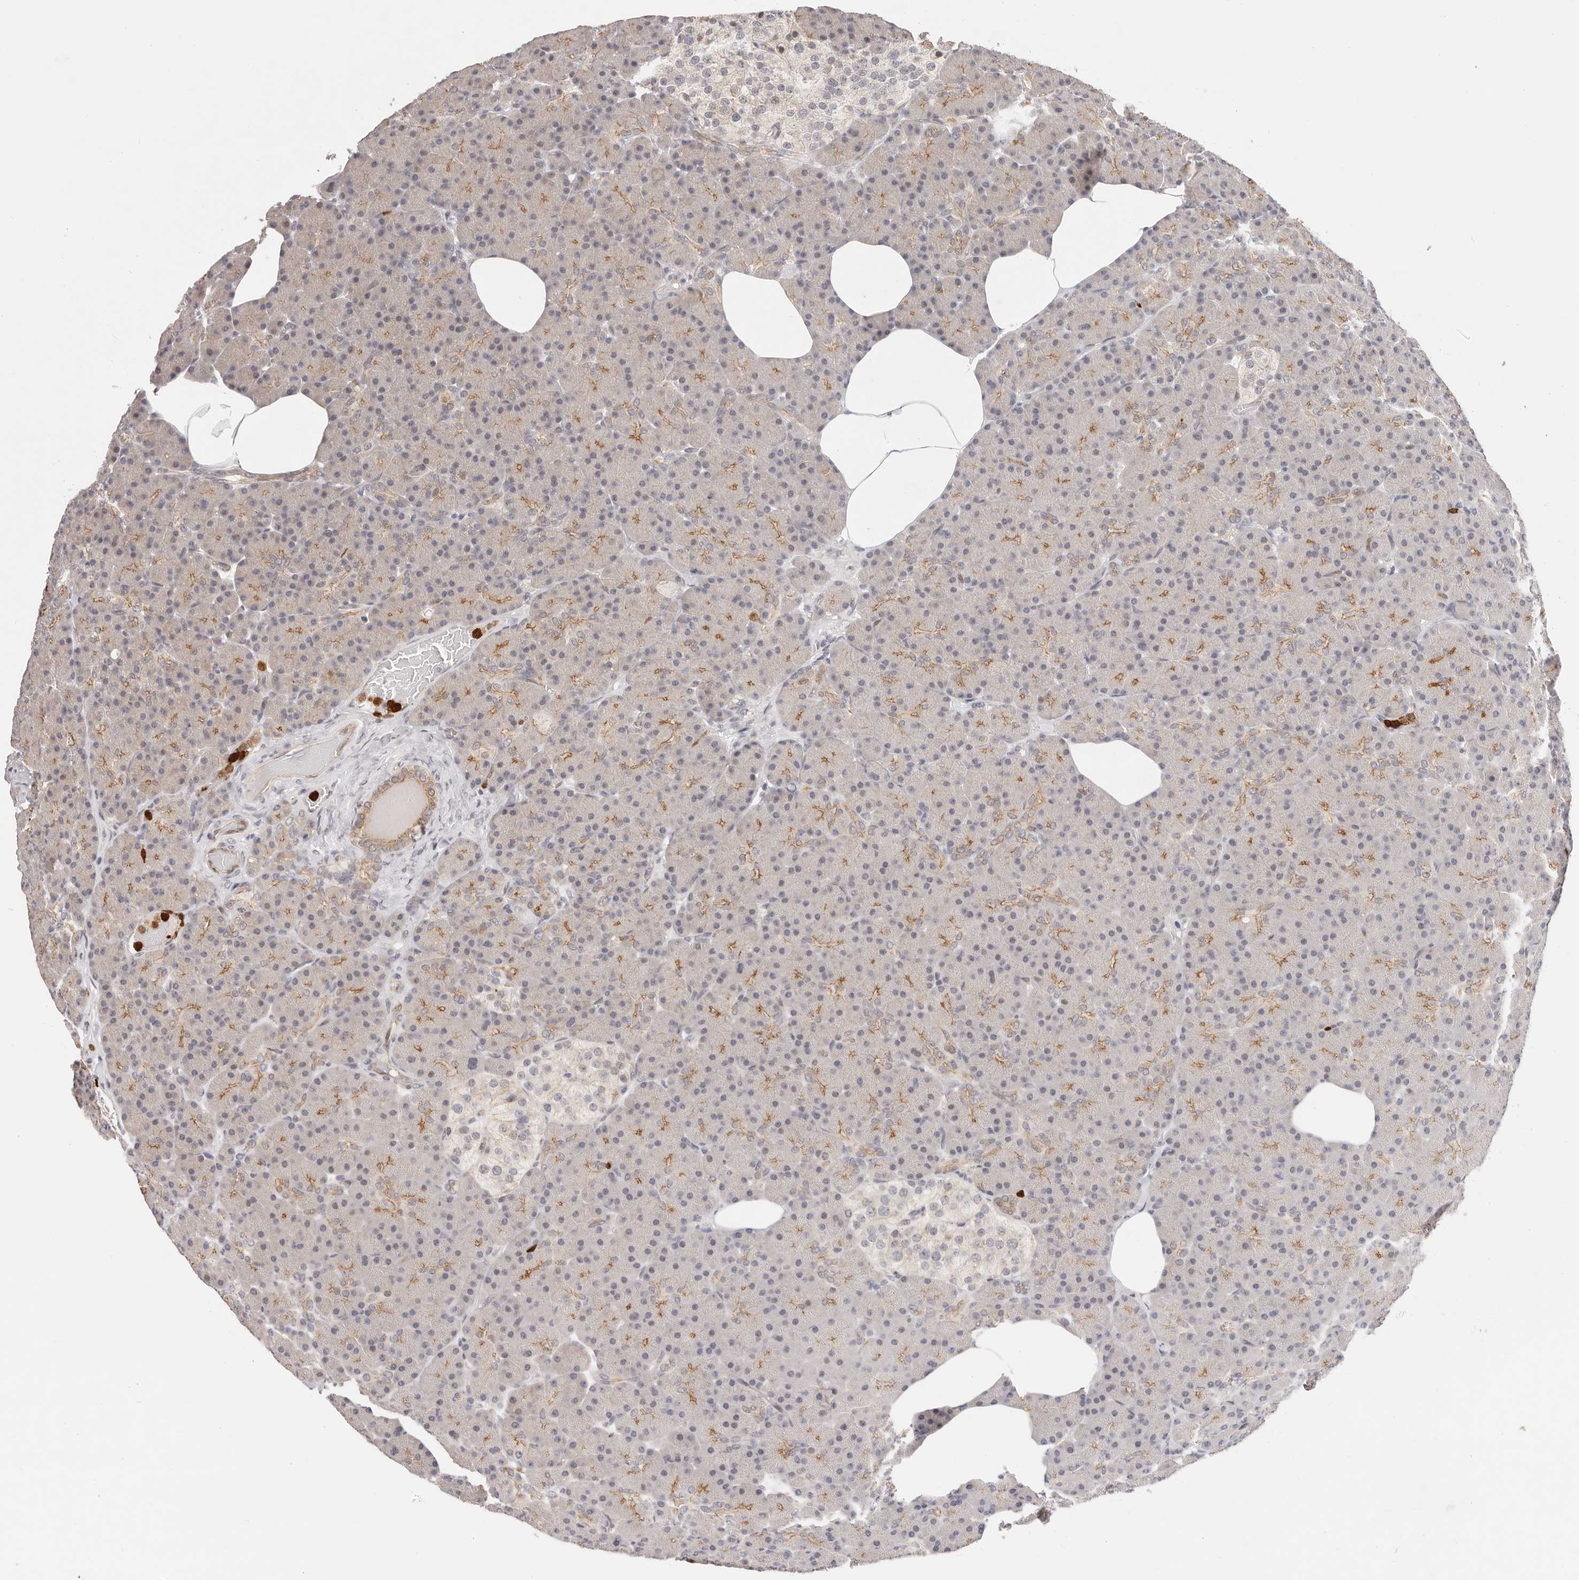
{"staining": {"intensity": "moderate", "quantity": "25%-75%", "location": "cytoplasmic/membranous"}, "tissue": "pancreas", "cell_type": "Exocrine glandular cells", "image_type": "normal", "snomed": [{"axis": "morphology", "description": "Normal tissue, NOS"}, {"axis": "topography", "description": "Pancreas"}], "caption": "Pancreas stained with IHC reveals moderate cytoplasmic/membranous positivity in about 25%-75% of exocrine glandular cells. (DAB = brown stain, brightfield microscopy at high magnification).", "gene": "AFDN", "patient": {"sex": "female", "age": 43}}